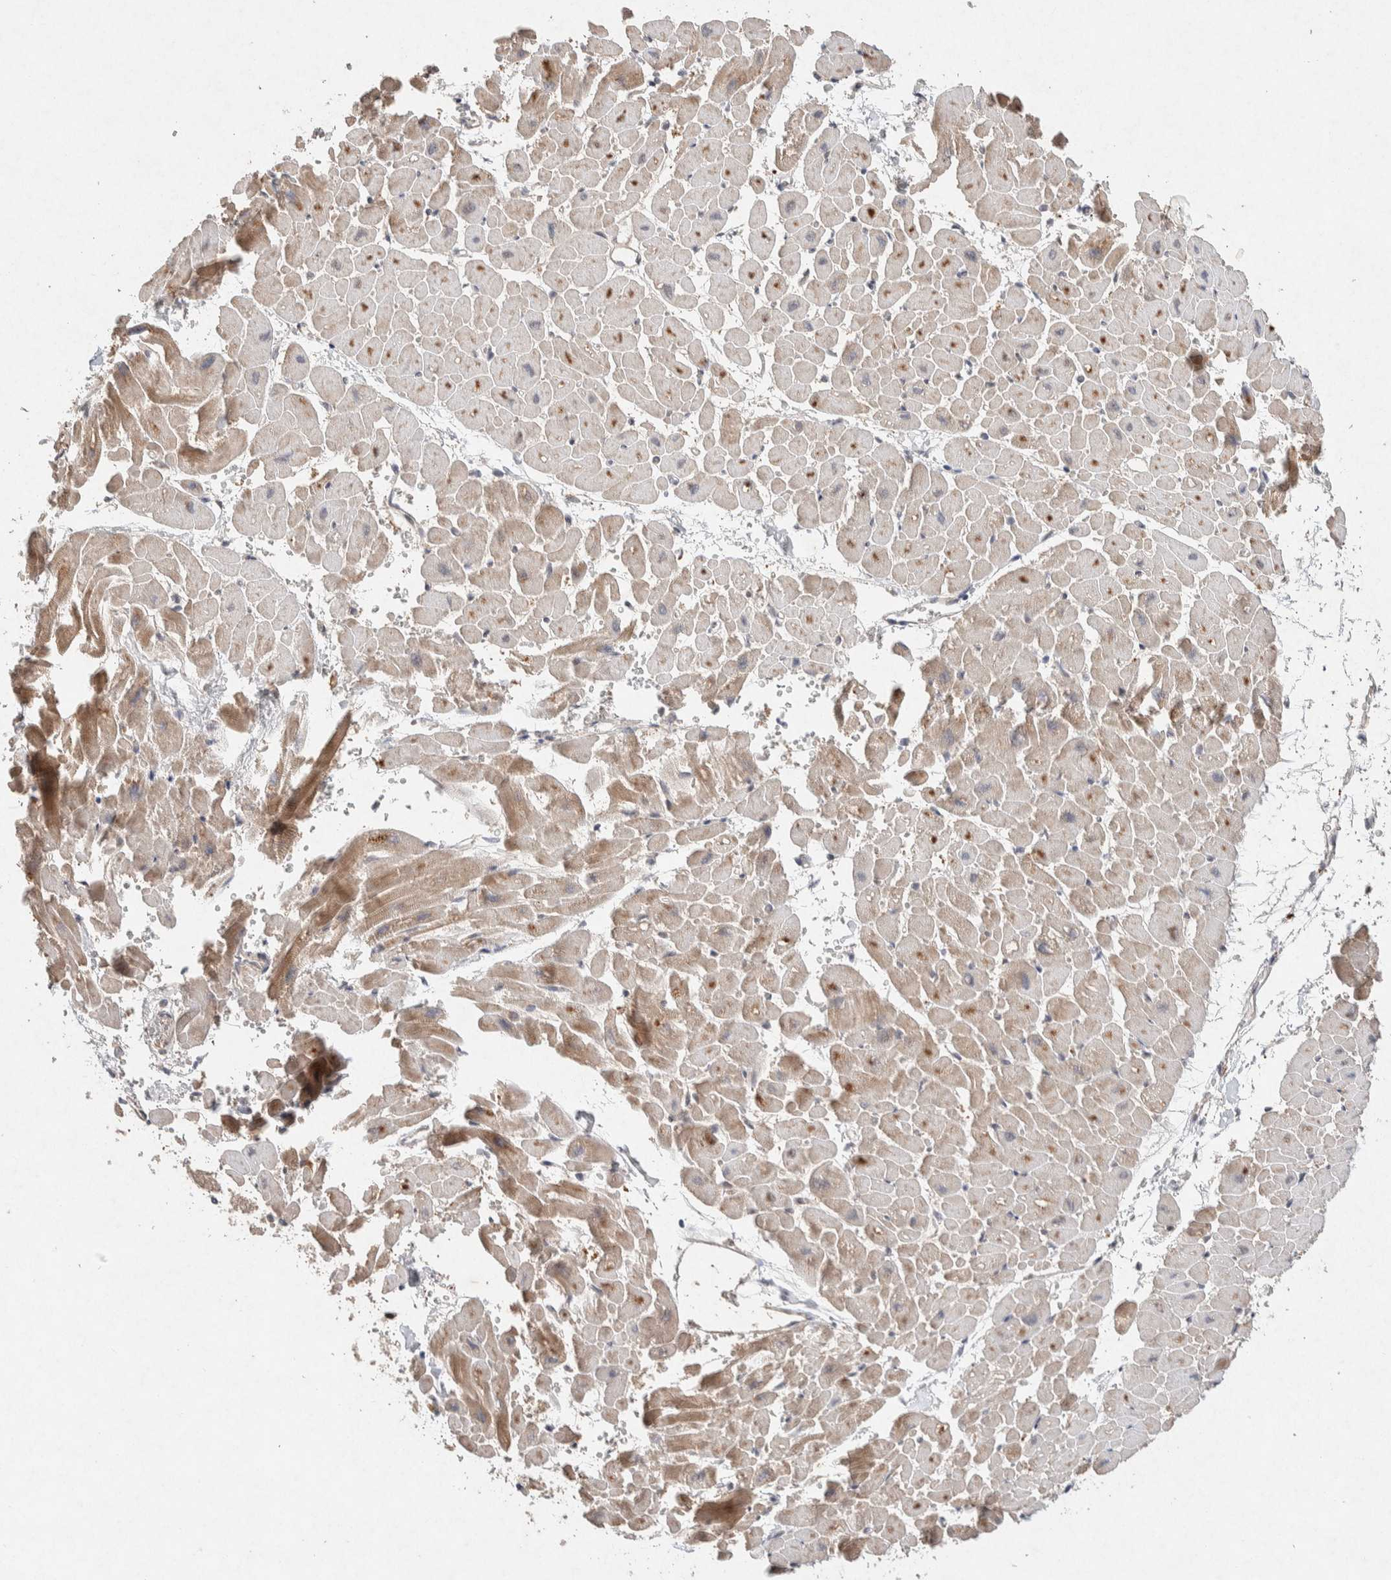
{"staining": {"intensity": "moderate", "quantity": "25%-75%", "location": "cytoplasmic/membranous"}, "tissue": "heart muscle", "cell_type": "Cardiomyocytes", "image_type": "normal", "snomed": [{"axis": "morphology", "description": "Normal tissue, NOS"}, {"axis": "topography", "description": "Heart"}], "caption": "The image shows staining of unremarkable heart muscle, revealing moderate cytoplasmic/membranous protein staining (brown color) within cardiomyocytes.", "gene": "CMTM4", "patient": {"sex": "male", "age": 45}}